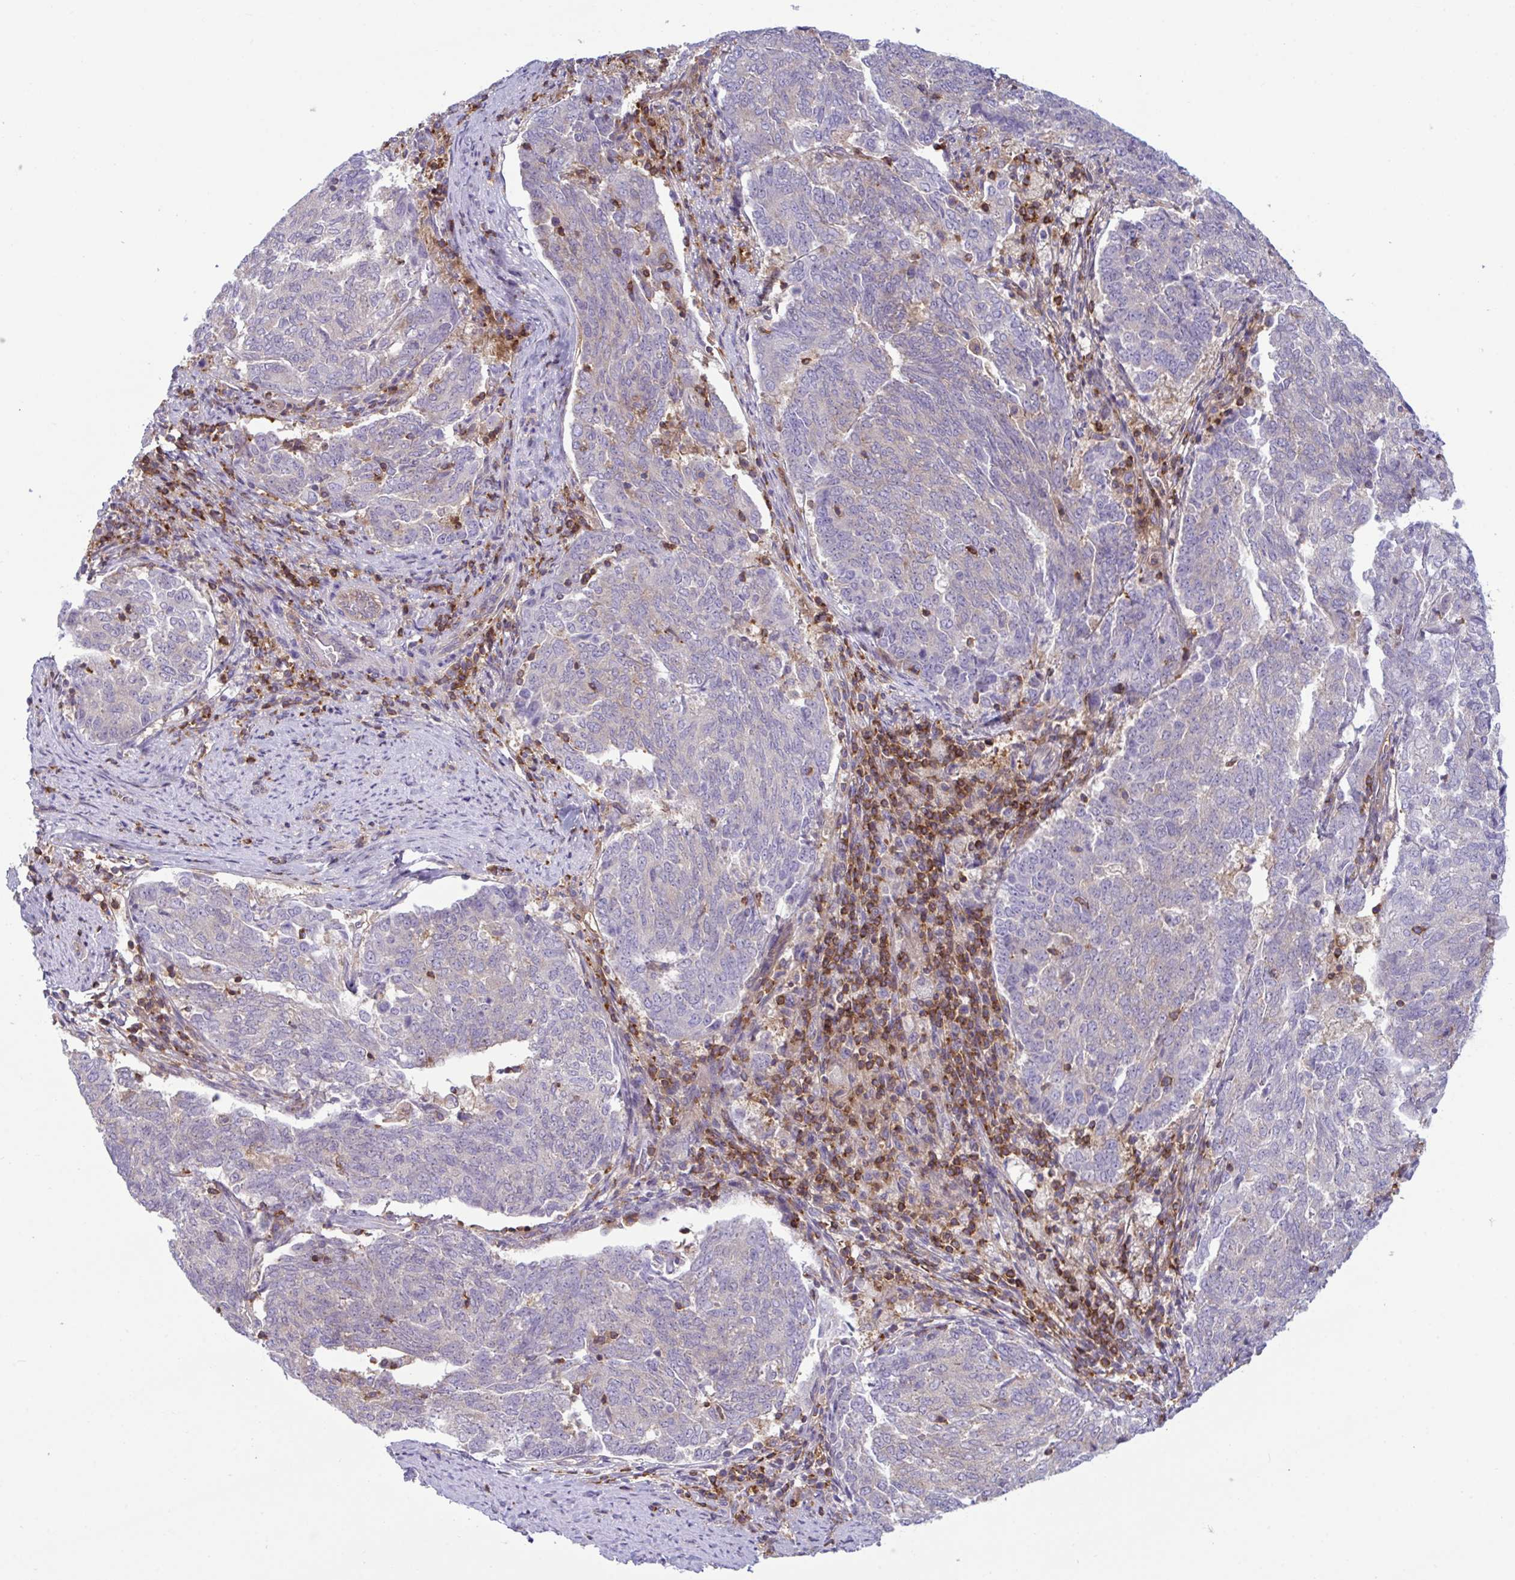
{"staining": {"intensity": "negative", "quantity": "none", "location": "none"}, "tissue": "endometrial cancer", "cell_type": "Tumor cells", "image_type": "cancer", "snomed": [{"axis": "morphology", "description": "Adenocarcinoma, NOS"}, {"axis": "topography", "description": "Endometrium"}], "caption": "Micrograph shows no significant protein positivity in tumor cells of endometrial cancer (adenocarcinoma). (Brightfield microscopy of DAB (3,3'-diaminobenzidine) immunohistochemistry (IHC) at high magnification).", "gene": "TSC22D3", "patient": {"sex": "female", "age": 80}}